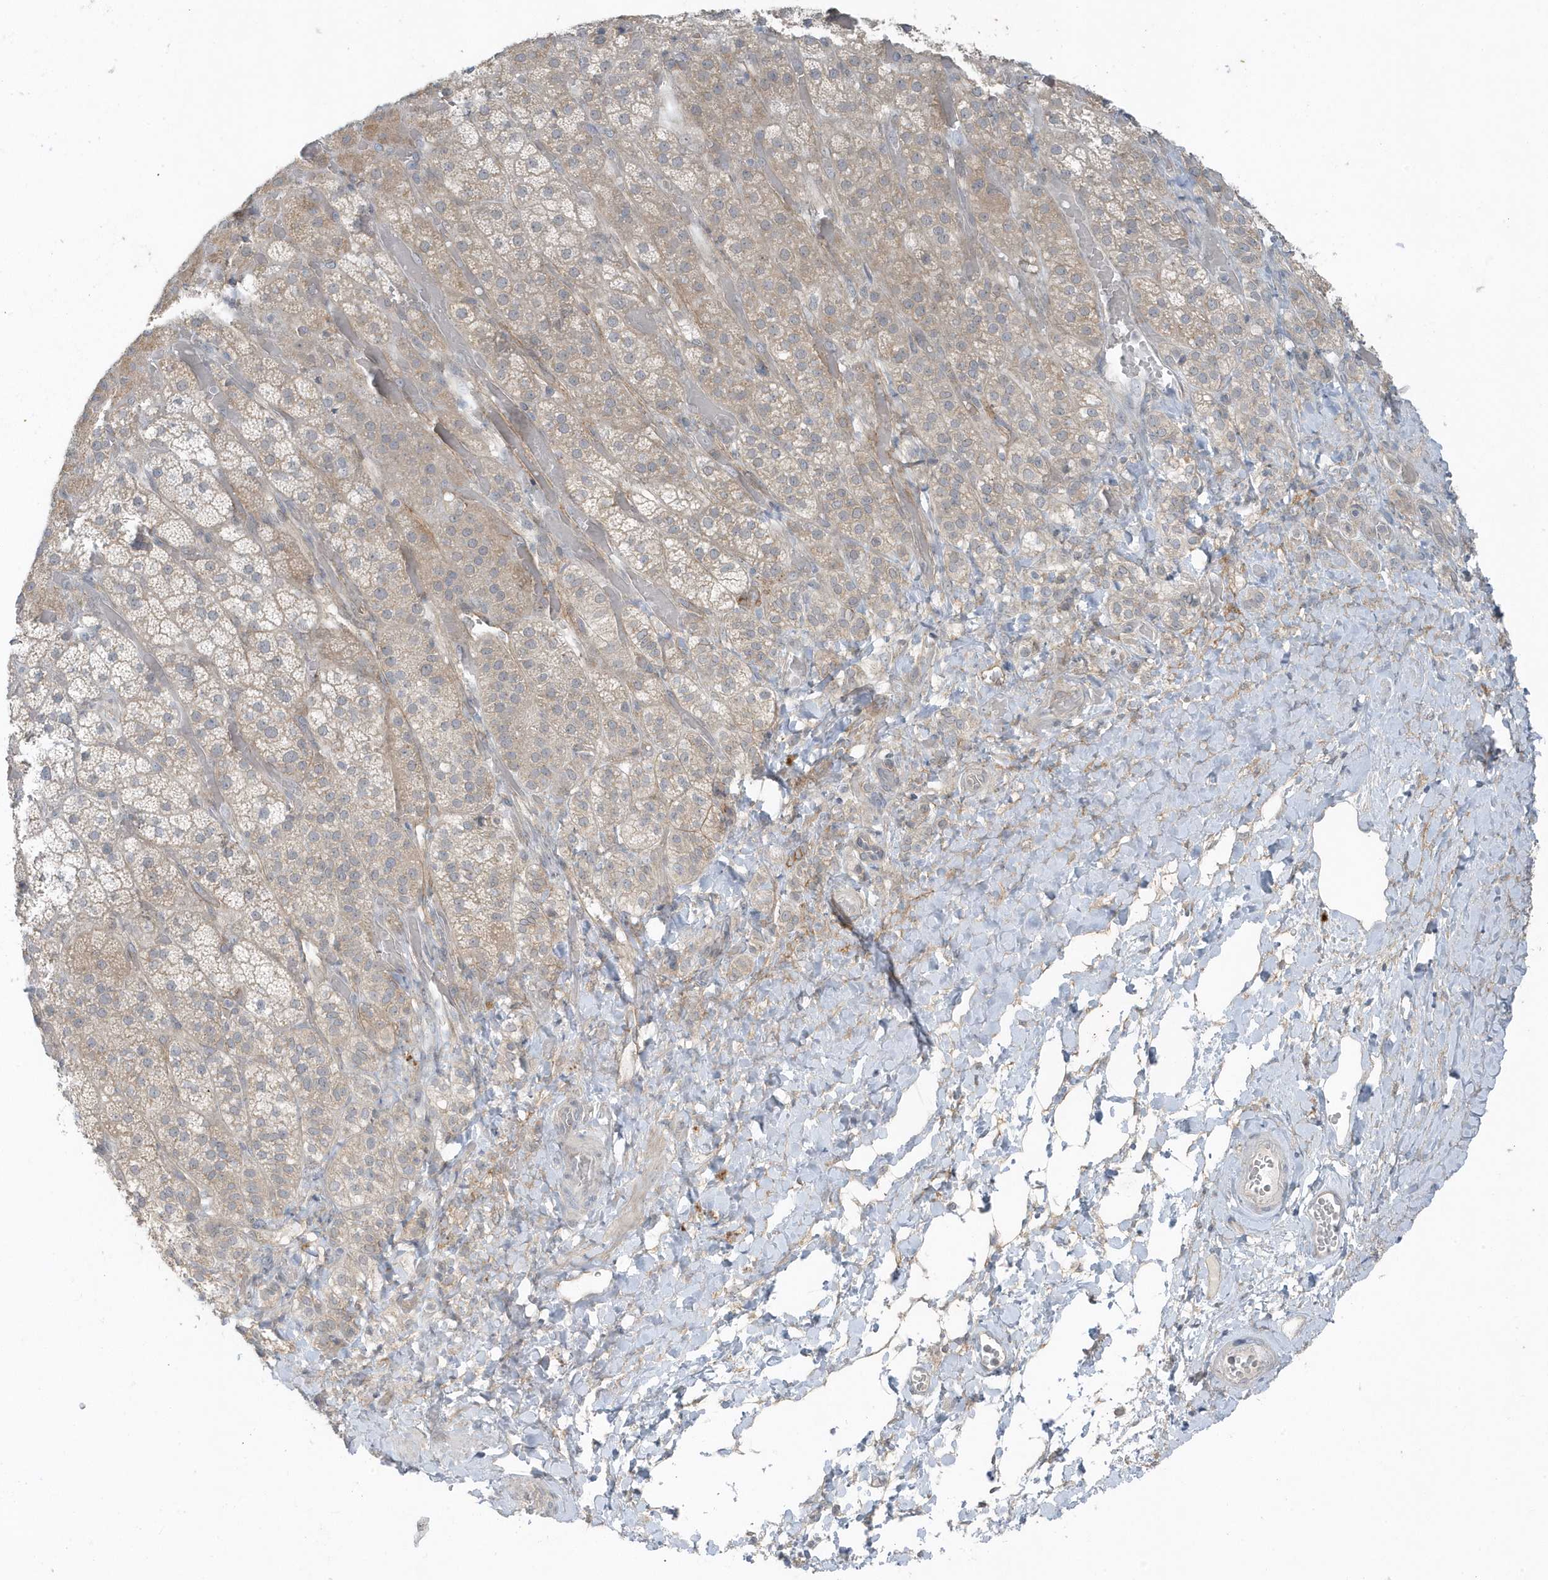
{"staining": {"intensity": "weak", "quantity": "25%-75%", "location": "cytoplasmic/membranous"}, "tissue": "adrenal gland", "cell_type": "Glandular cells", "image_type": "normal", "snomed": [{"axis": "morphology", "description": "Normal tissue, NOS"}, {"axis": "topography", "description": "Adrenal gland"}], "caption": "Immunohistochemical staining of benign adrenal gland exhibits 25%-75% levels of weak cytoplasmic/membranous protein expression in approximately 25%-75% of glandular cells.", "gene": "PARD3B", "patient": {"sex": "male", "age": 57}}